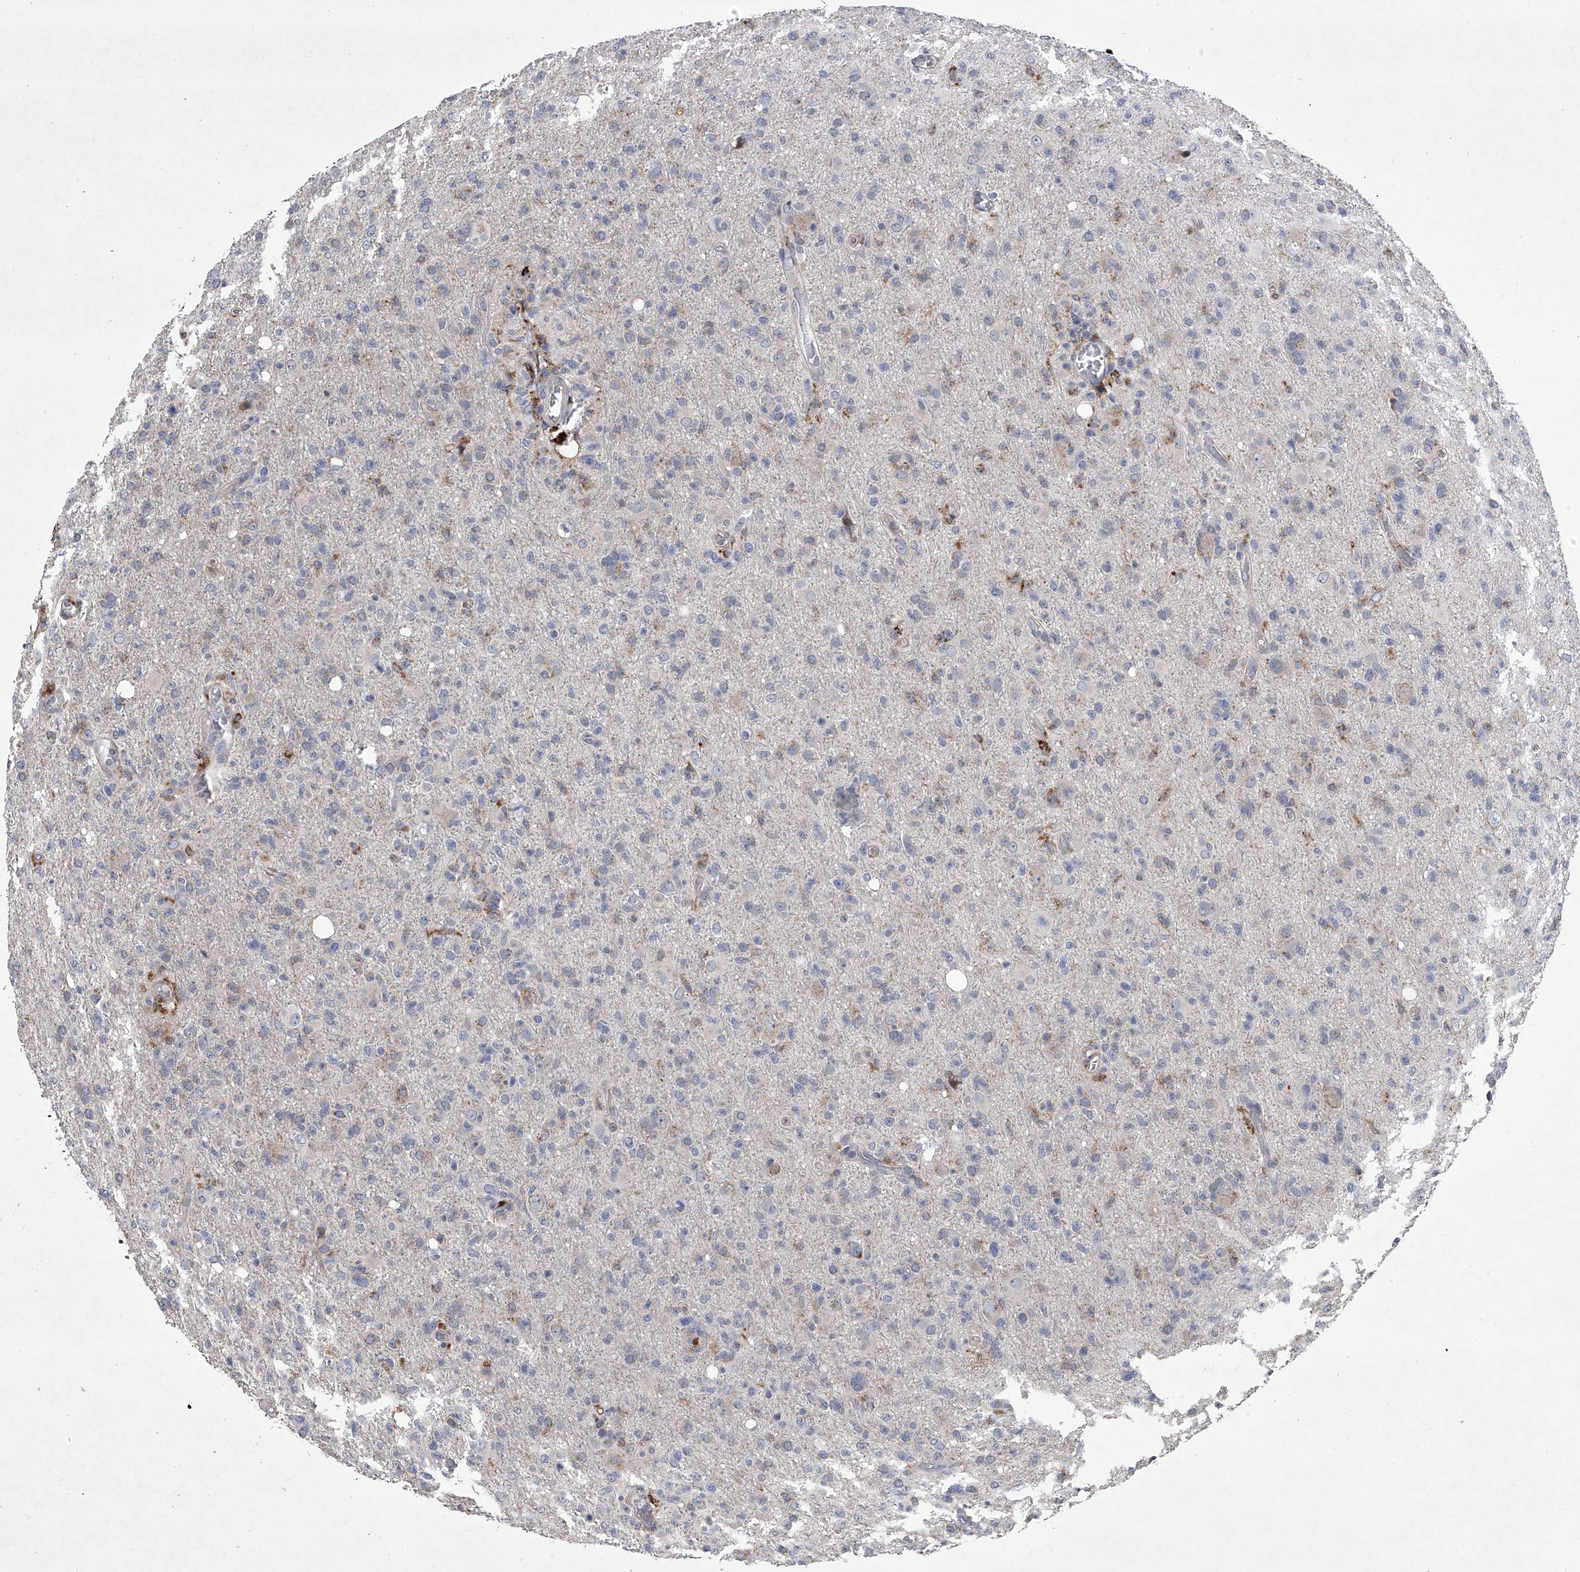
{"staining": {"intensity": "negative", "quantity": "none", "location": "none"}, "tissue": "glioma", "cell_type": "Tumor cells", "image_type": "cancer", "snomed": [{"axis": "morphology", "description": "Glioma, malignant, High grade"}, {"axis": "topography", "description": "Brain"}], "caption": "Immunohistochemical staining of high-grade glioma (malignant) exhibits no significant expression in tumor cells.", "gene": "TRIM8", "patient": {"sex": "female", "age": 57}}